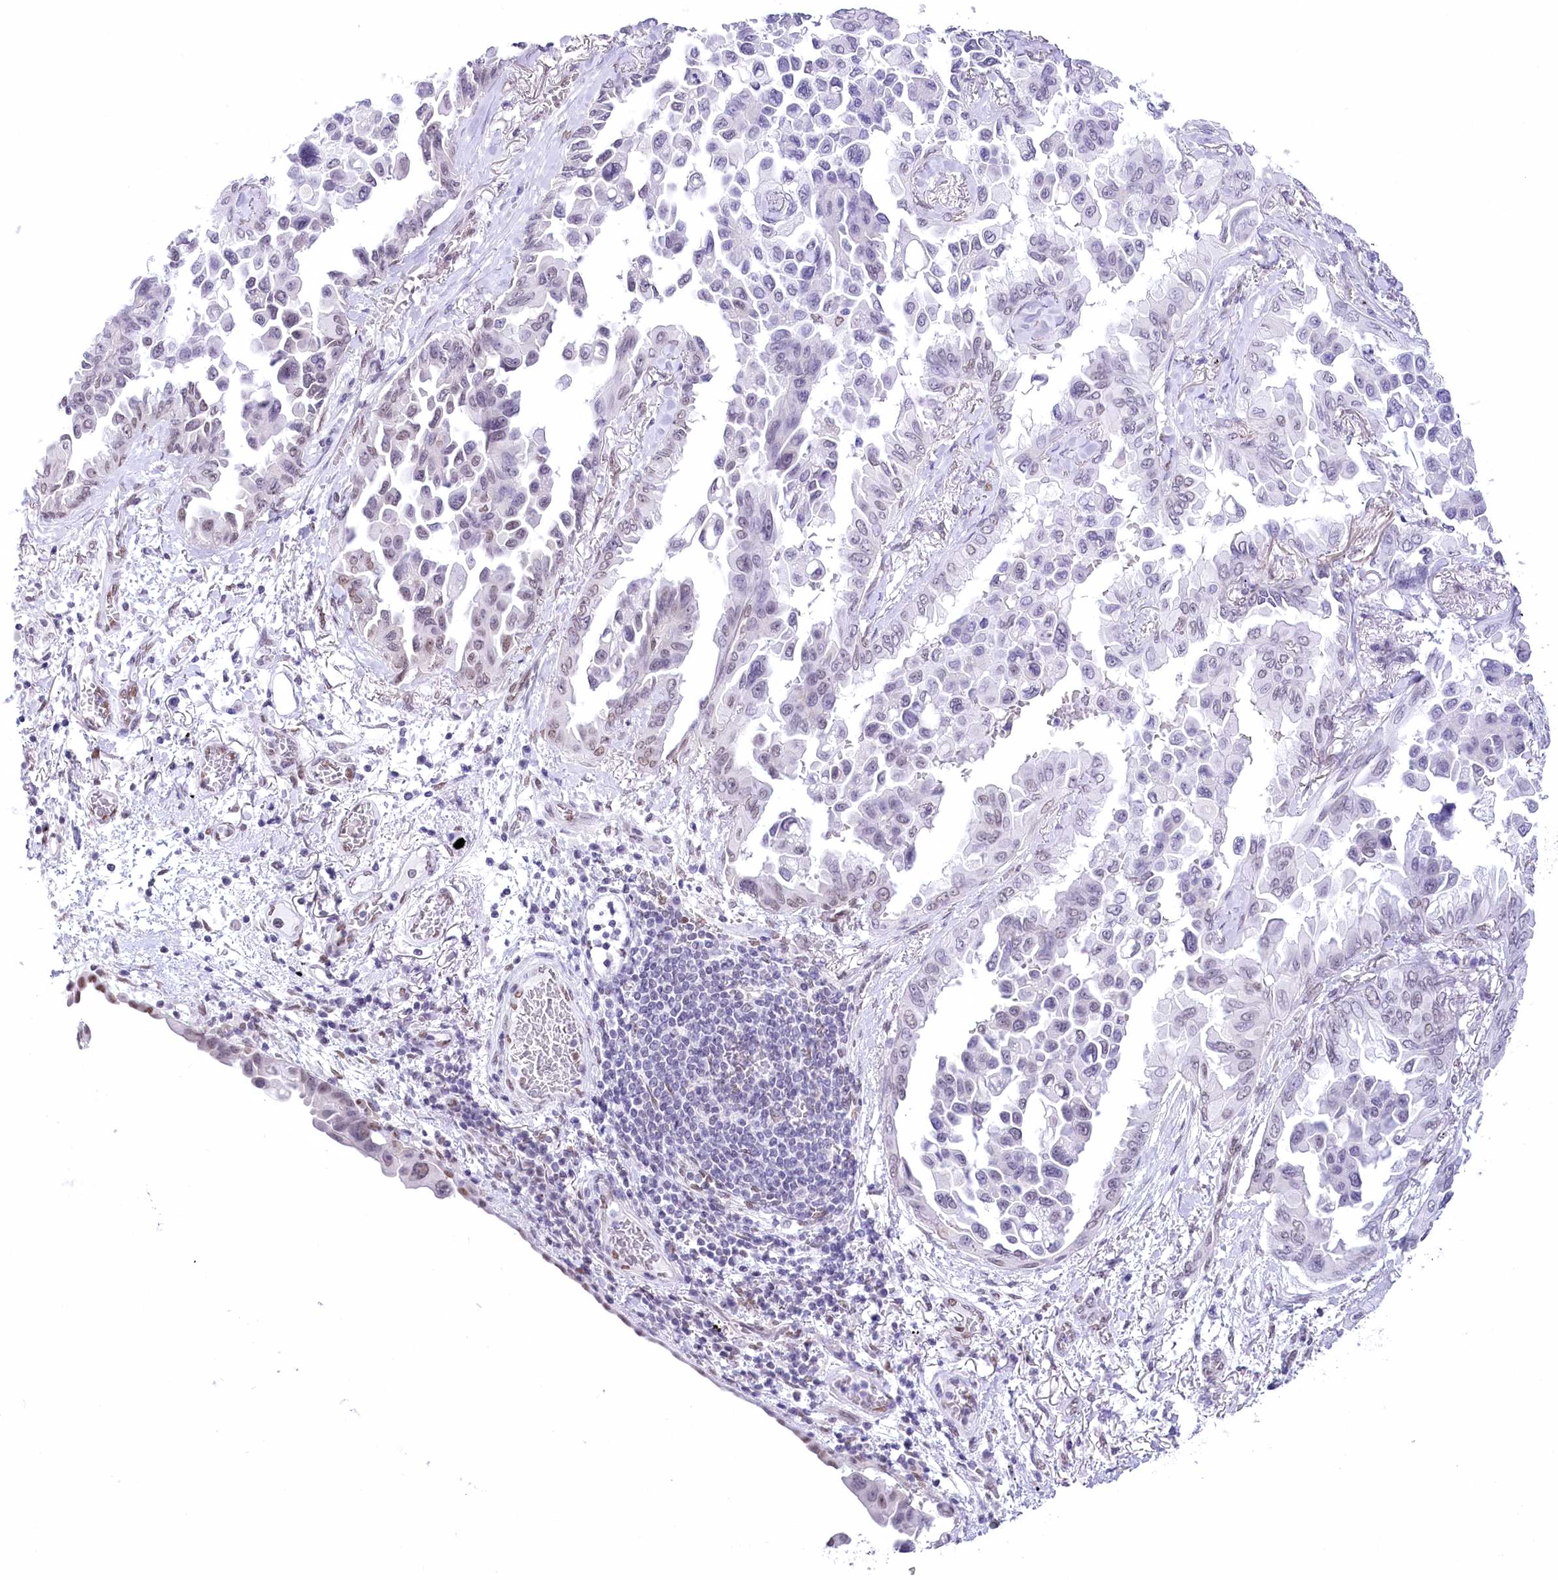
{"staining": {"intensity": "negative", "quantity": "none", "location": "none"}, "tissue": "lung cancer", "cell_type": "Tumor cells", "image_type": "cancer", "snomed": [{"axis": "morphology", "description": "Adenocarcinoma, NOS"}, {"axis": "topography", "description": "Lung"}], "caption": "There is no significant positivity in tumor cells of lung cancer (adenocarcinoma).", "gene": "HNRNPA0", "patient": {"sex": "female", "age": 67}}